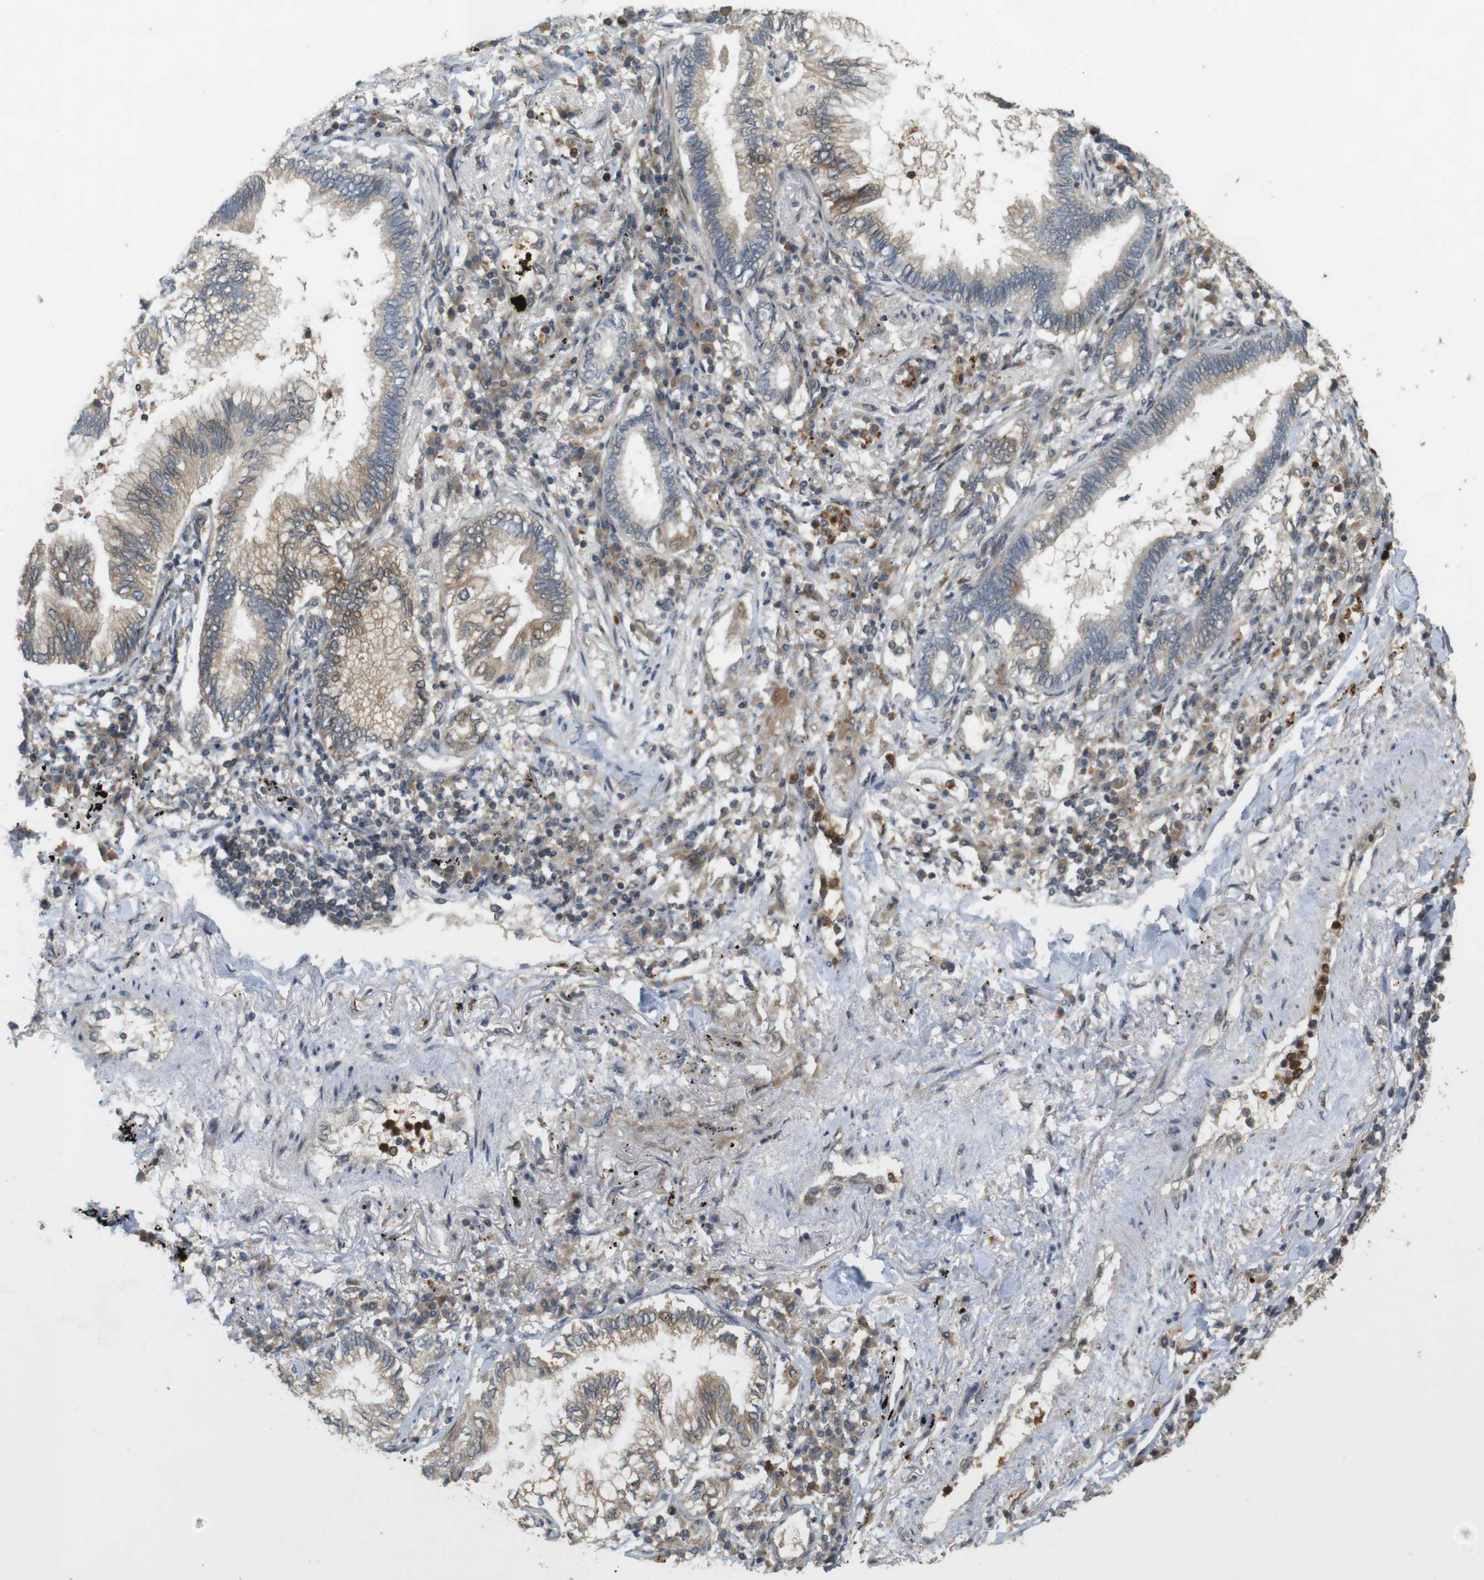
{"staining": {"intensity": "moderate", "quantity": "25%-75%", "location": "cytoplasmic/membranous"}, "tissue": "lung cancer", "cell_type": "Tumor cells", "image_type": "cancer", "snomed": [{"axis": "morphology", "description": "Normal tissue, NOS"}, {"axis": "morphology", "description": "Adenocarcinoma, NOS"}, {"axis": "topography", "description": "Bronchus"}, {"axis": "topography", "description": "Lung"}], "caption": "Lung cancer (adenocarcinoma) tissue displays moderate cytoplasmic/membranous positivity in about 25%-75% of tumor cells, visualized by immunohistochemistry.", "gene": "TMX3", "patient": {"sex": "female", "age": 70}}